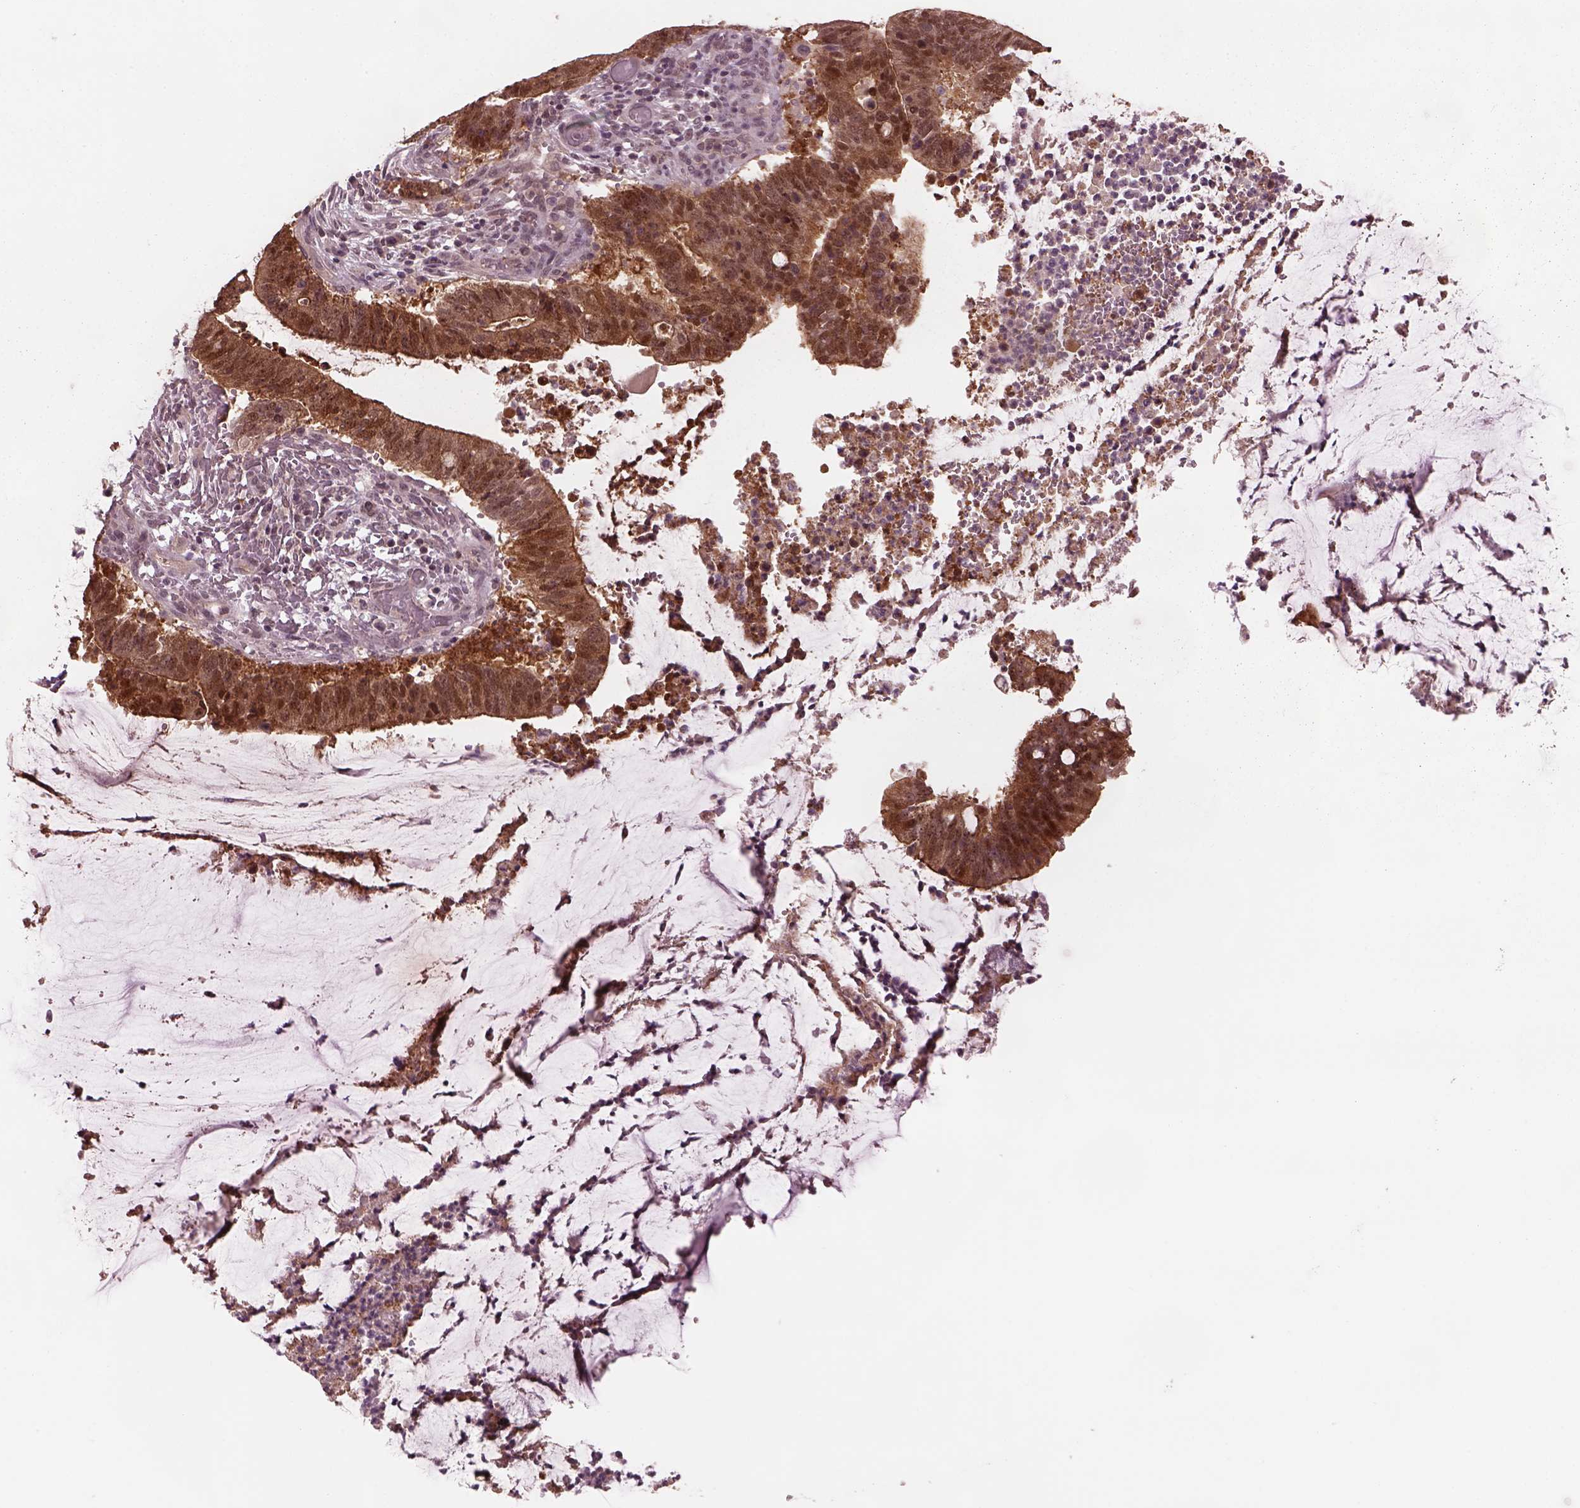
{"staining": {"intensity": "moderate", "quantity": ">75%", "location": "cytoplasmic/membranous,nuclear"}, "tissue": "colorectal cancer", "cell_type": "Tumor cells", "image_type": "cancer", "snomed": [{"axis": "morphology", "description": "Adenocarcinoma, NOS"}, {"axis": "topography", "description": "Colon"}], "caption": "Colorectal adenocarcinoma was stained to show a protein in brown. There is medium levels of moderate cytoplasmic/membranous and nuclear staining in approximately >75% of tumor cells.", "gene": "SRI", "patient": {"sex": "female", "age": 43}}